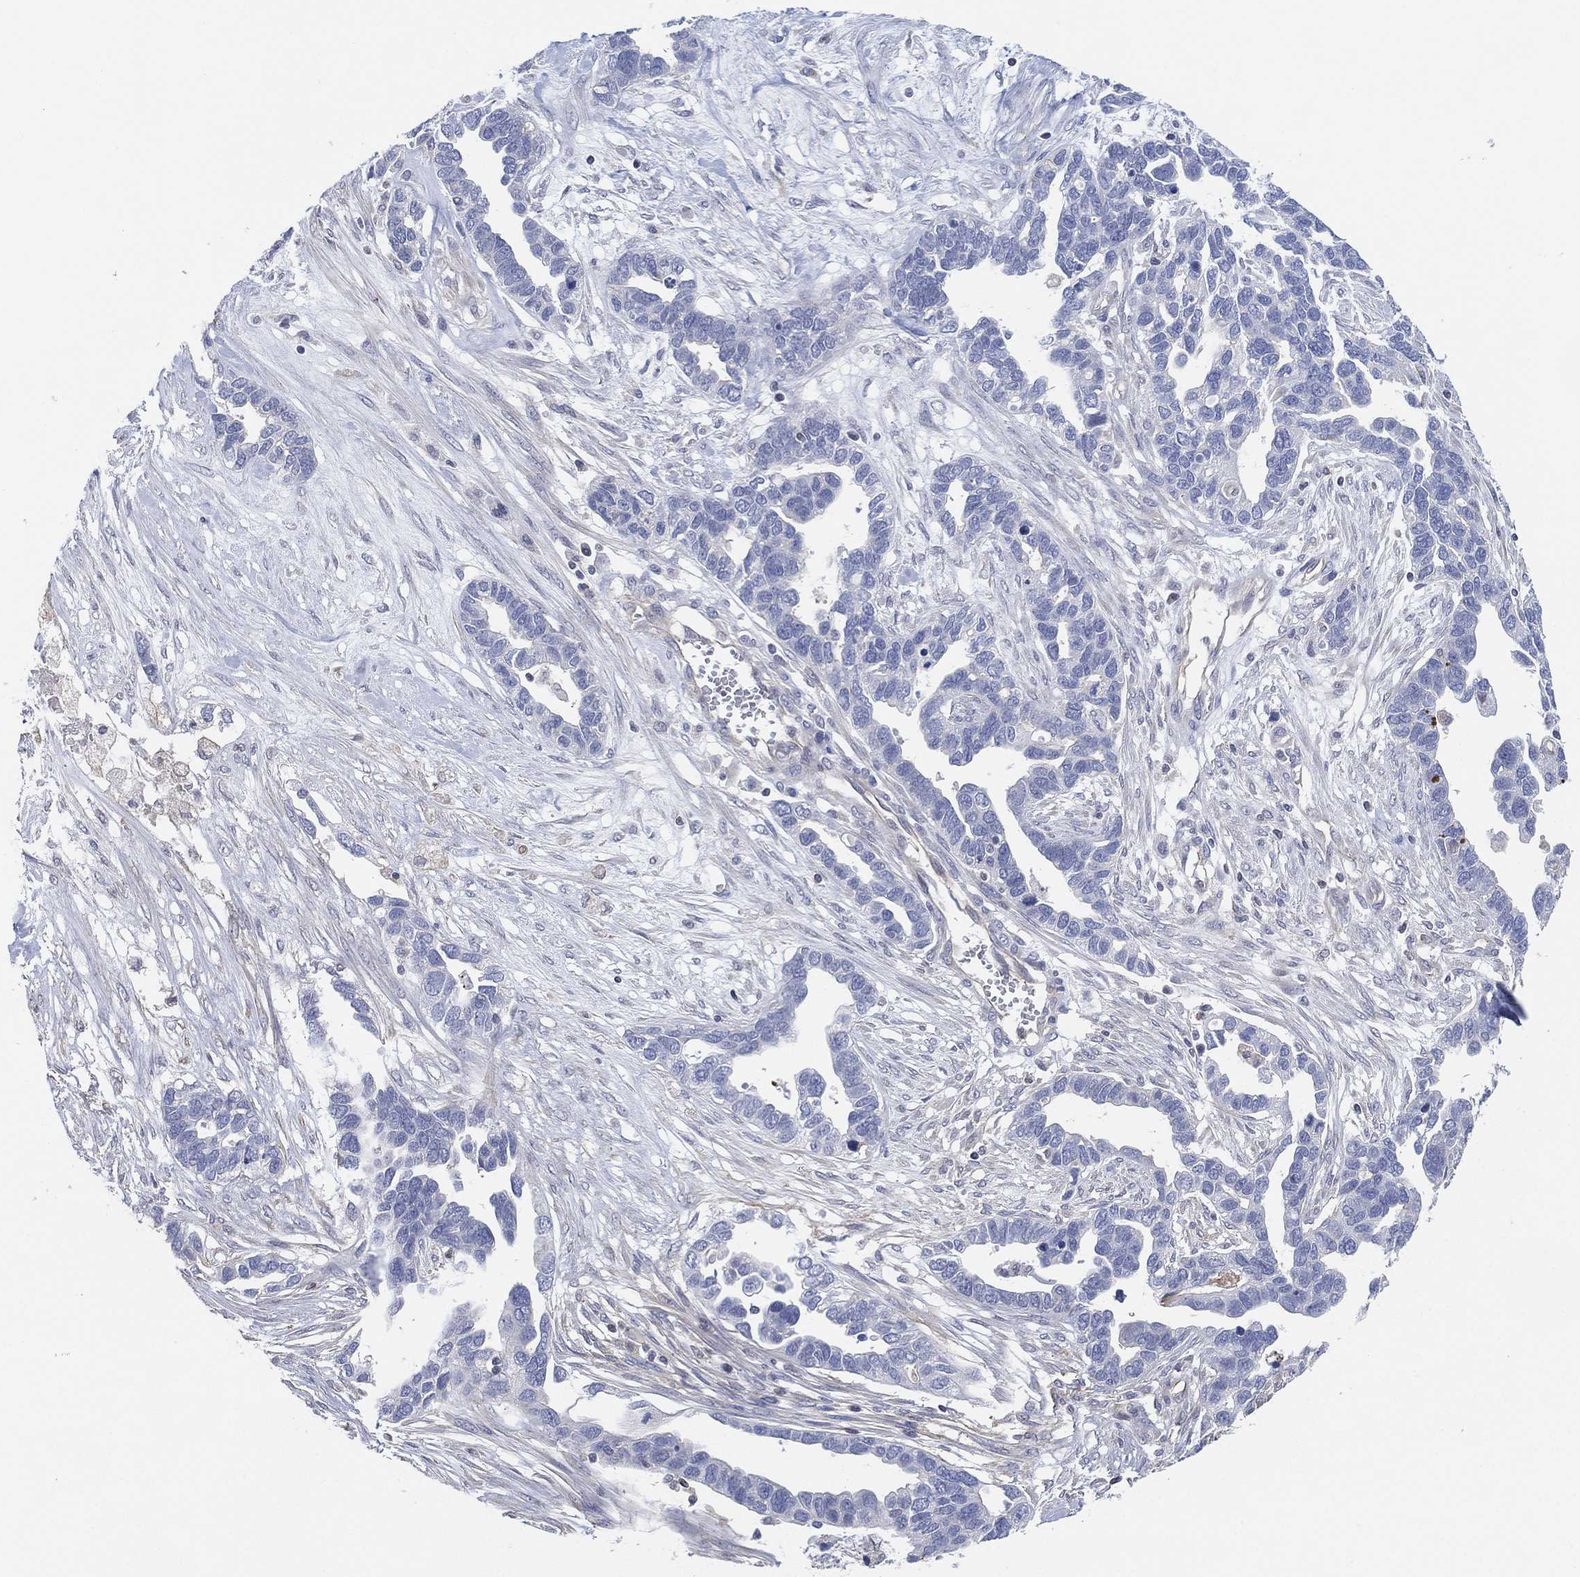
{"staining": {"intensity": "negative", "quantity": "none", "location": "none"}, "tissue": "ovarian cancer", "cell_type": "Tumor cells", "image_type": "cancer", "snomed": [{"axis": "morphology", "description": "Cystadenocarcinoma, serous, NOS"}, {"axis": "topography", "description": "Ovary"}], "caption": "Protein analysis of ovarian cancer exhibits no significant staining in tumor cells.", "gene": "CFTR", "patient": {"sex": "female", "age": 54}}